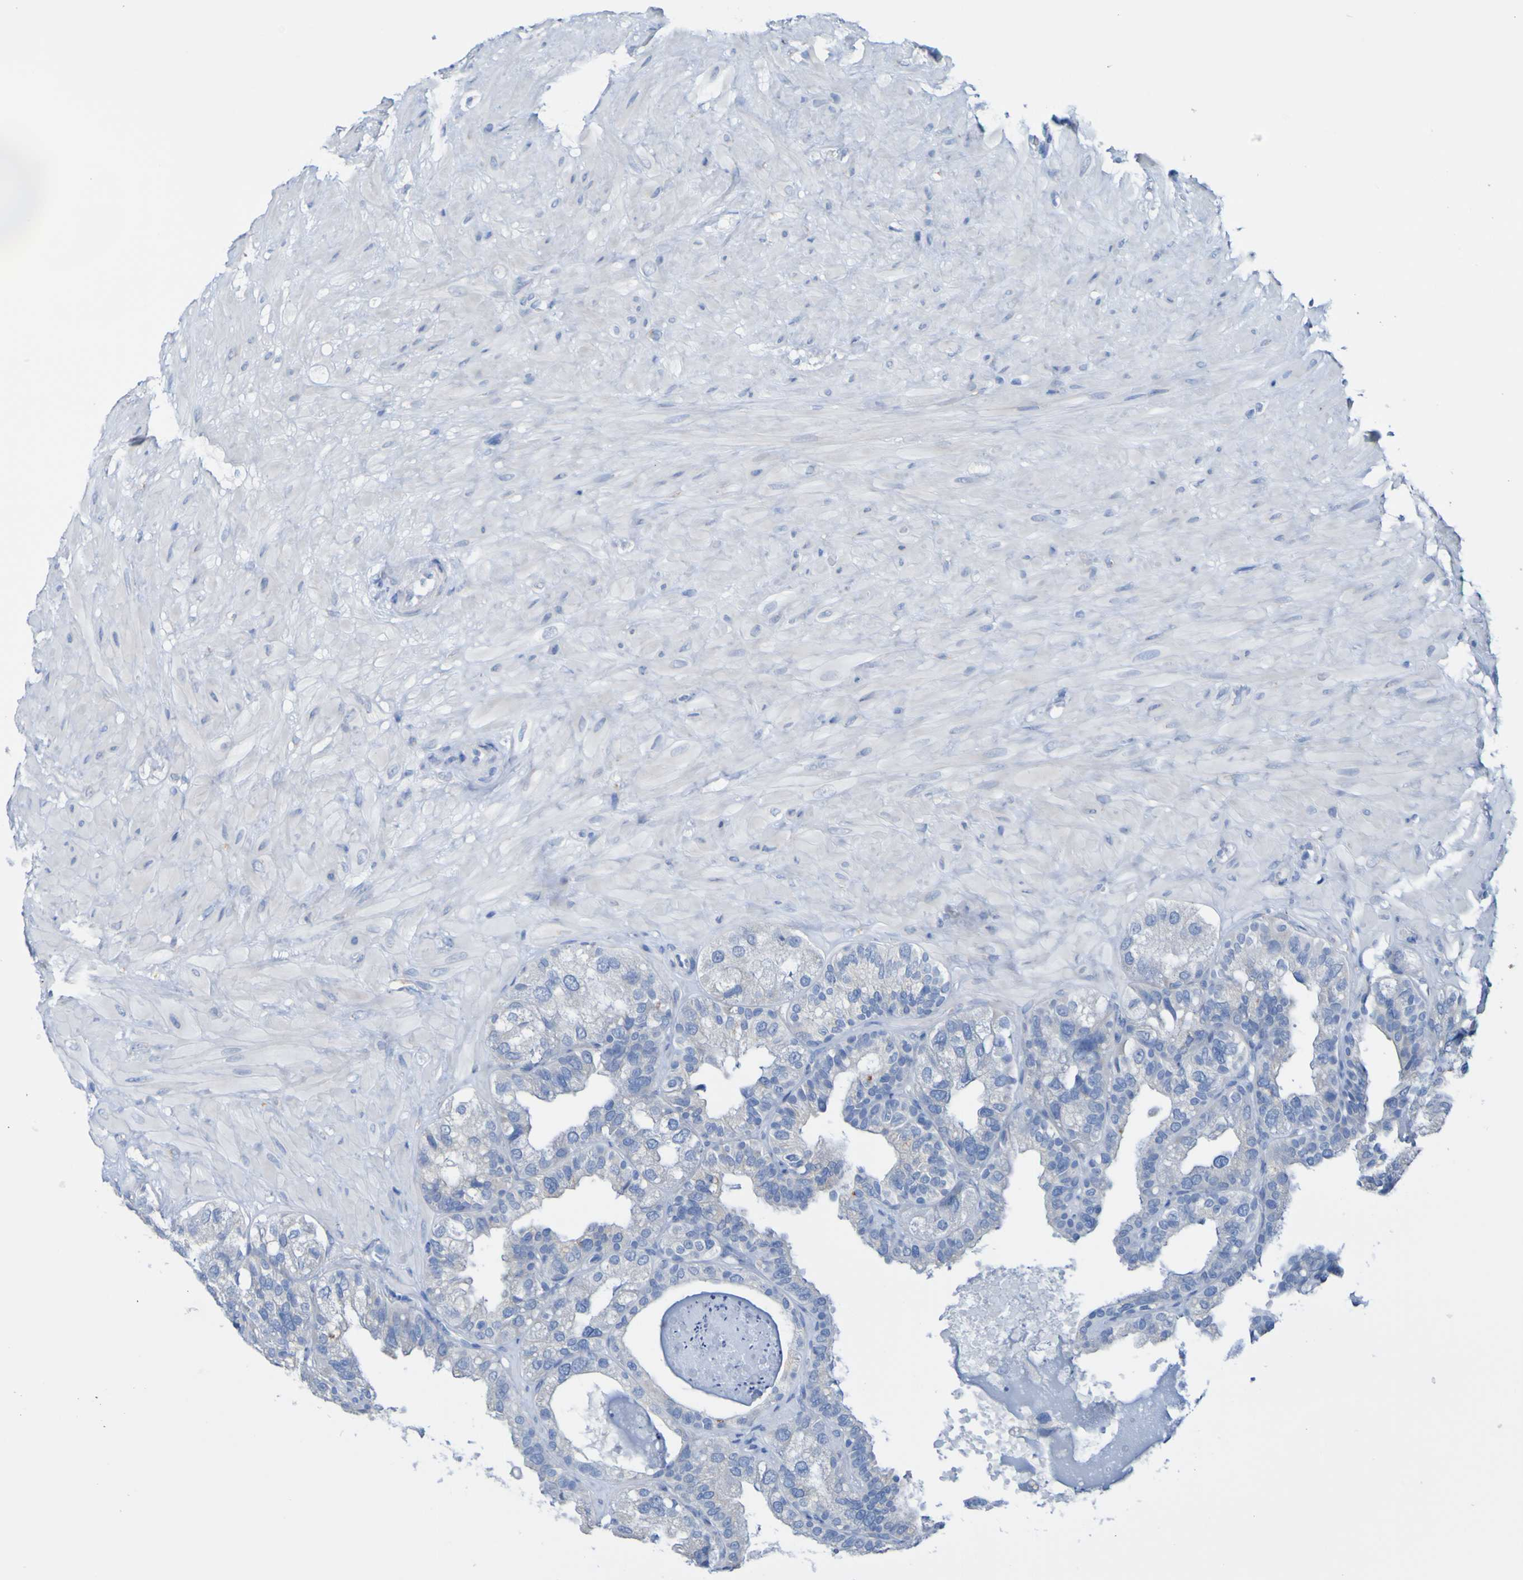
{"staining": {"intensity": "negative", "quantity": "none", "location": "none"}, "tissue": "seminal vesicle", "cell_type": "Glandular cells", "image_type": "normal", "snomed": [{"axis": "morphology", "description": "Normal tissue, NOS"}, {"axis": "topography", "description": "Seminal veicle"}], "caption": "Glandular cells show no significant protein positivity in unremarkable seminal vesicle. (DAB immunohistochemistry, high magnification).", "gene": "ACMSD", "patient": {"sex": "male", "age": 68}}